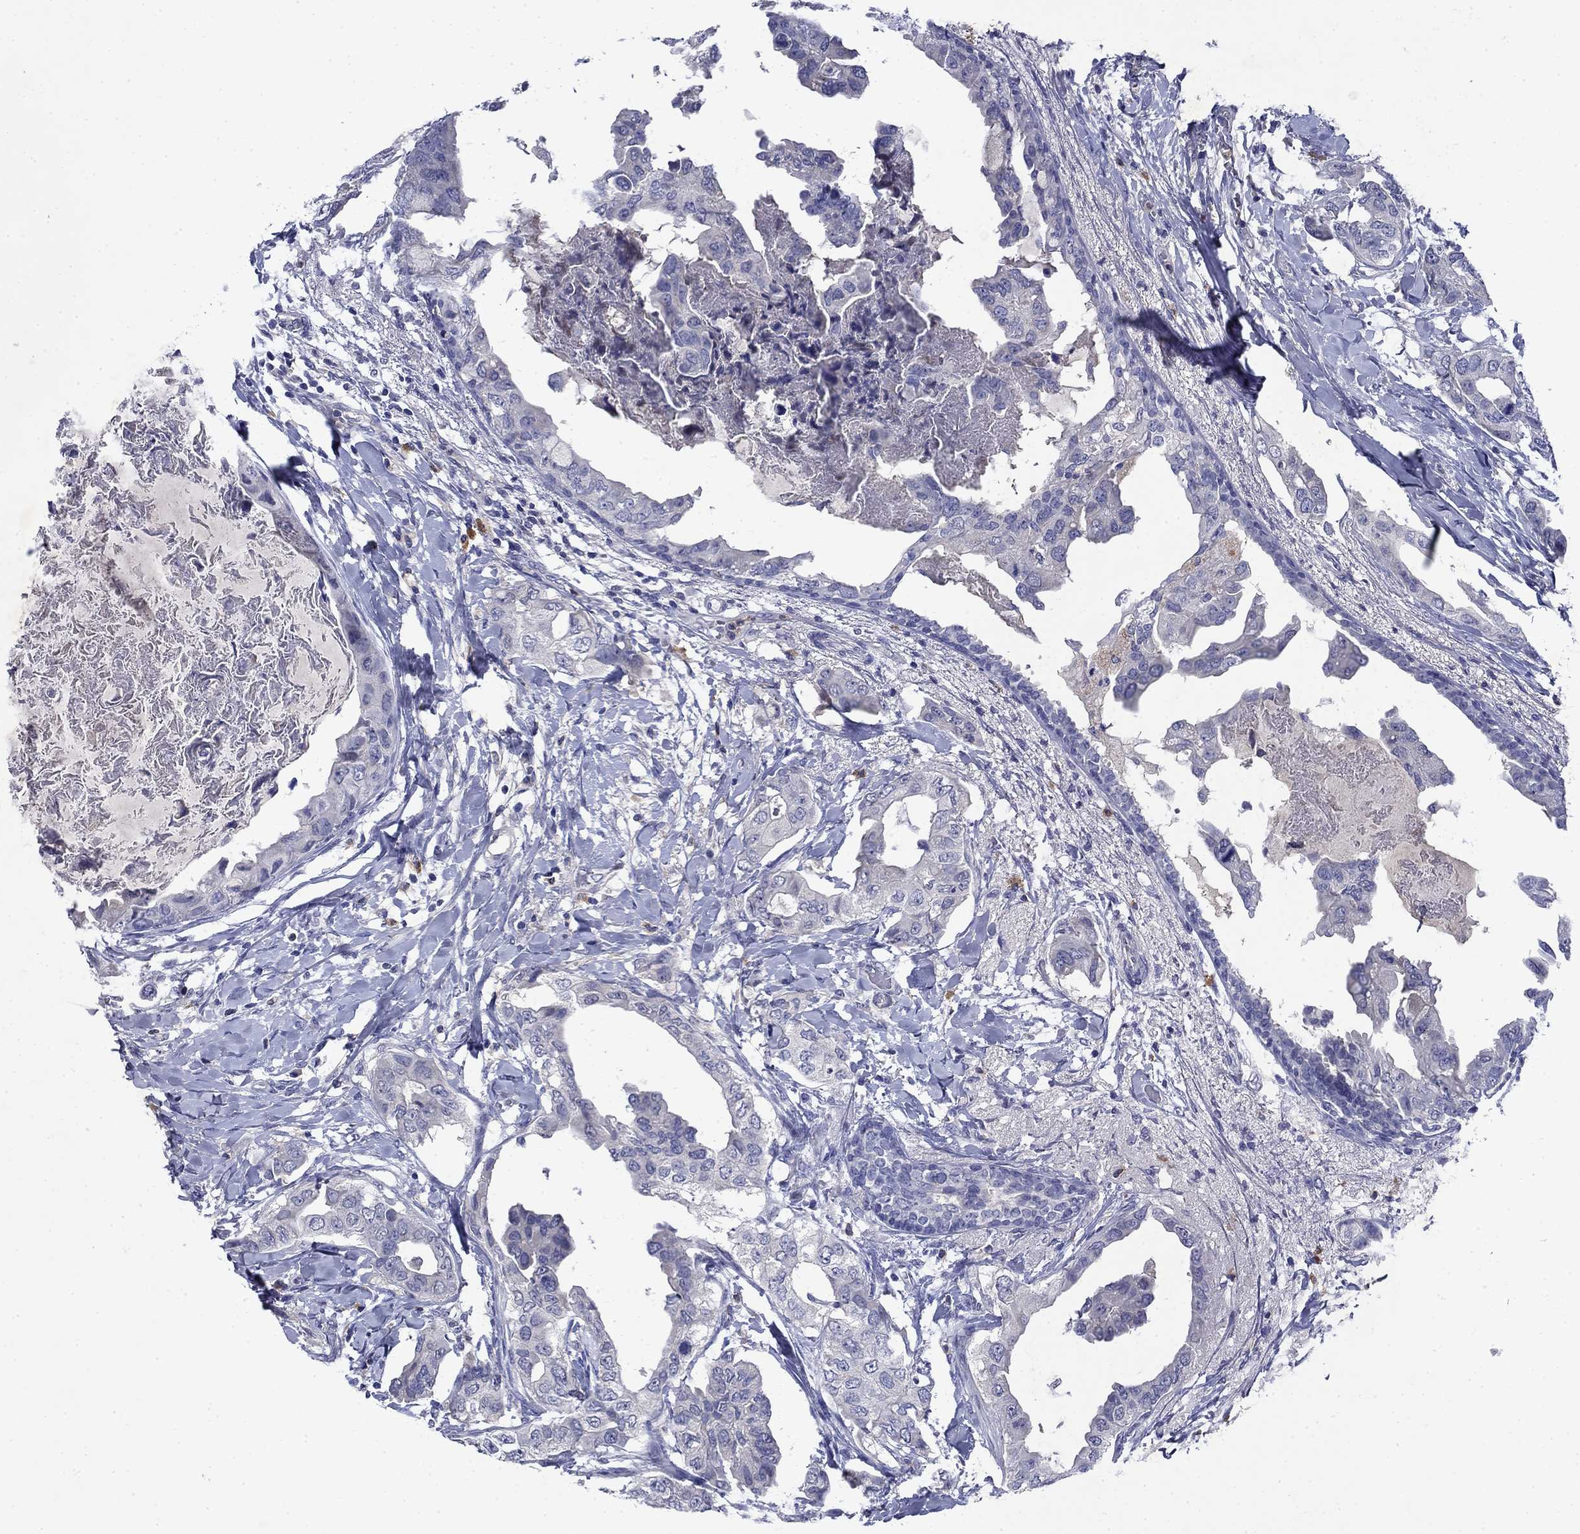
{"staining": {"intensity": "negative", "quantity": "none", "location": "none"}, "tissue": "breast cancer", "cell_type": "Tumor cells", "image_type": "cancer", "snomed": [{"axis": "morphology", "description": "Normal tissue, NOS"}, {"axis": "morphology", "description": "Duct carcinoma"}, {"axis": "topography", "description": "Breast"}], "caption": "Tumor cells show no significant protein staining in breast cancer.", "gene": "STAB2", "patient": {"sex": "female", "age": 40}}